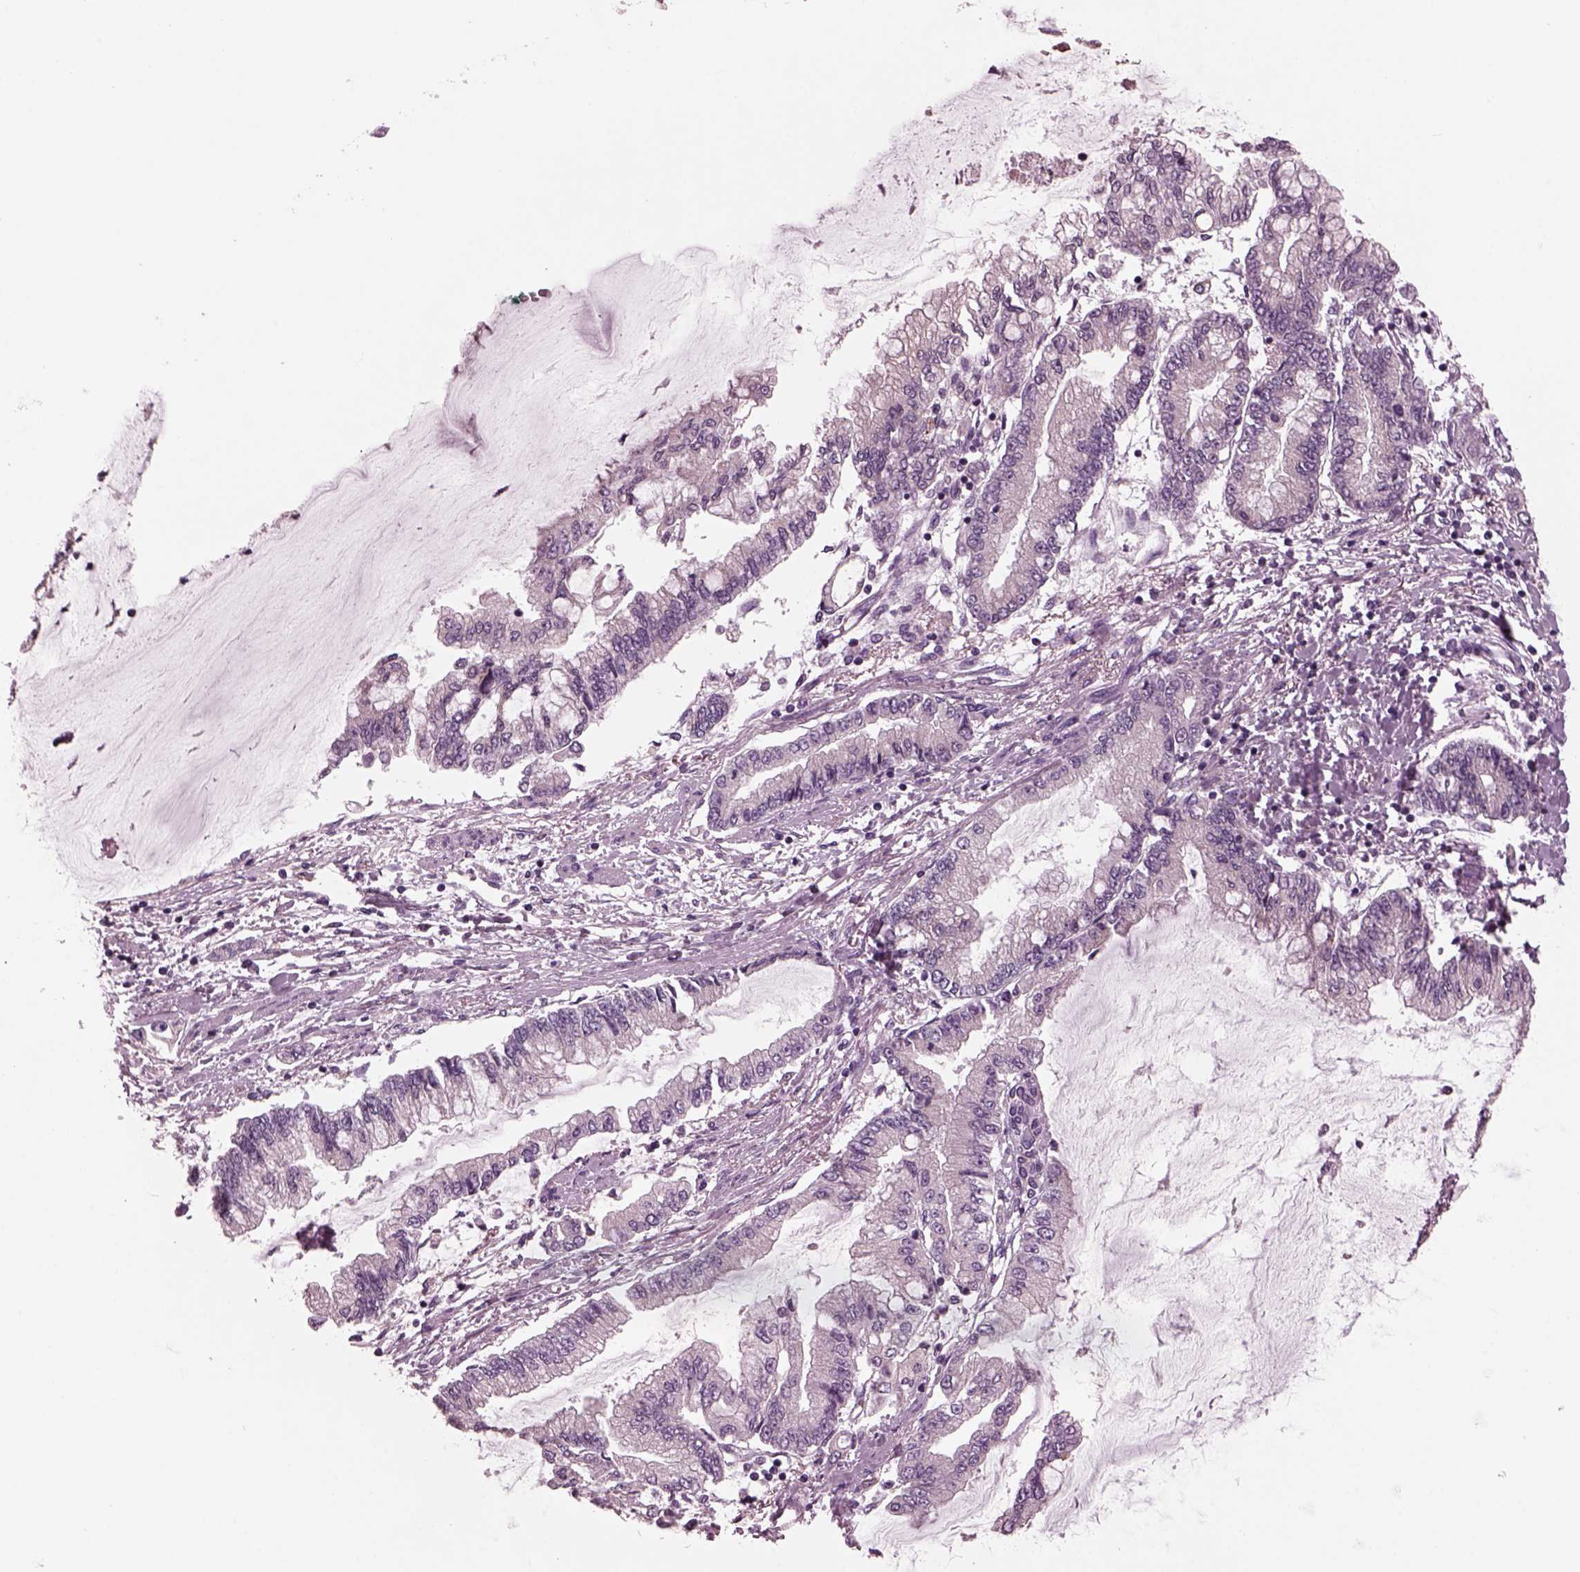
{"staining": {"intensity": "negative", "quantity": "none", "location": "none"}, "tissue": "stomach cancer", "cell_type": "Tumor cells", "image_type": "cancer", "snomed": [{"axis": "morphology", "description": "Adenocarcinoma, NOS"}, {"axis": "topography", "description": "Stomach, upper"}], "caption": "IHC of adenocarcinoma (stomach) displays no positivity in tumor cells.", "gene": "AP4M1", "patient": {"sex": "female", "age": 74}}